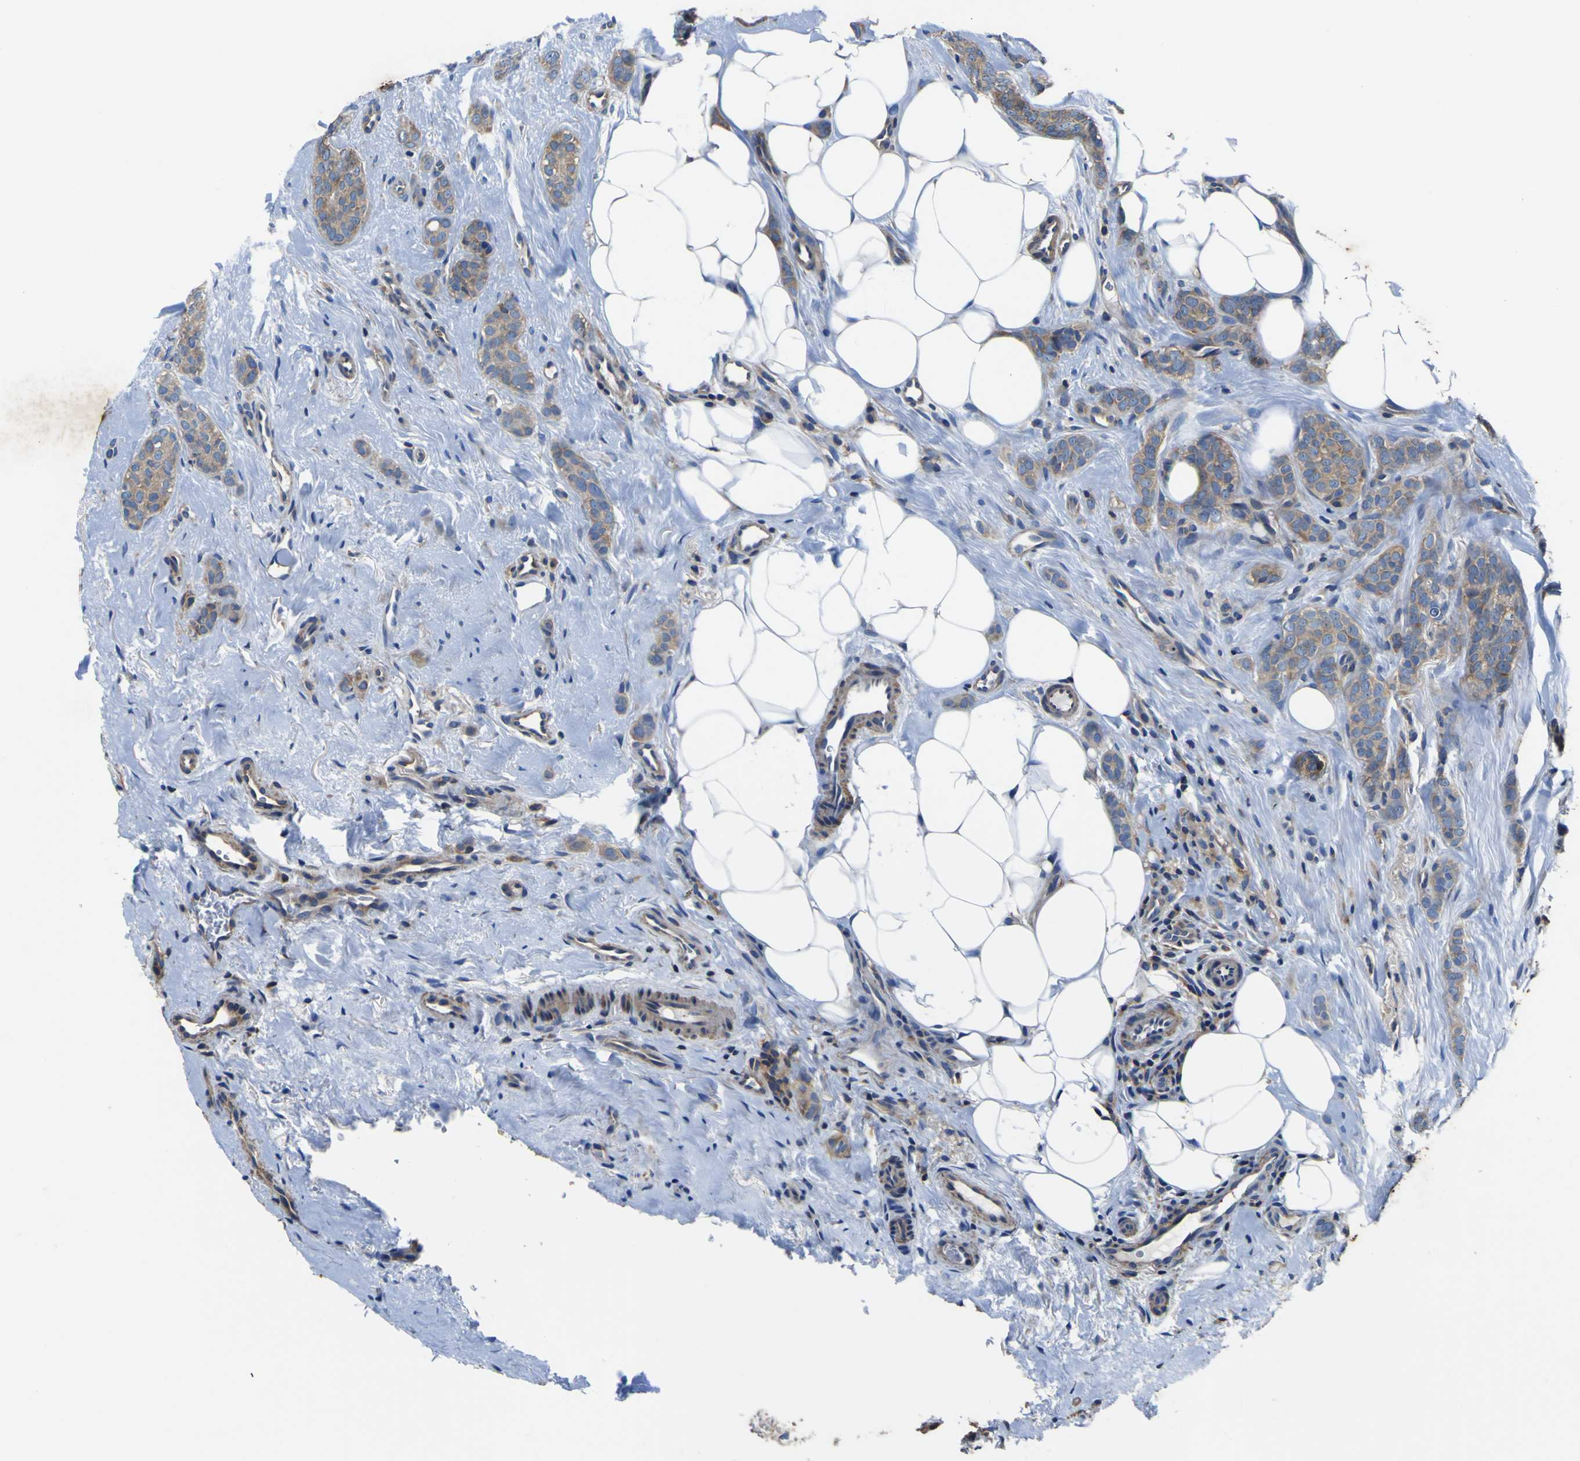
{"staining": {"intensity": "weak", "quantity": ">75%", "location": "cytoplasmic/membranous"}, "tissue": "breast cancer", "cell_type": "Tumor cells", "image_type": "cancer", "snomed": [{"axis": "morphology", "description": "Lobular carcinoma"}, {"axis": "topography", "description": "Skin"}, {"axis": "topography", "description": "Breast"}], "caption": "A low amount of weak cytoplasmic/membranous staining is seen in about >75% of tumor cells in lobular carcinoma (breast) tissue. Using DAB (3,3'-diaminobenzidine) (brown) and hematoxylin (blue) stains, captured at high magnification using brightfield microscopy.", "gene": "CNR2", "patient": {"sex": "female", "age": 46}}